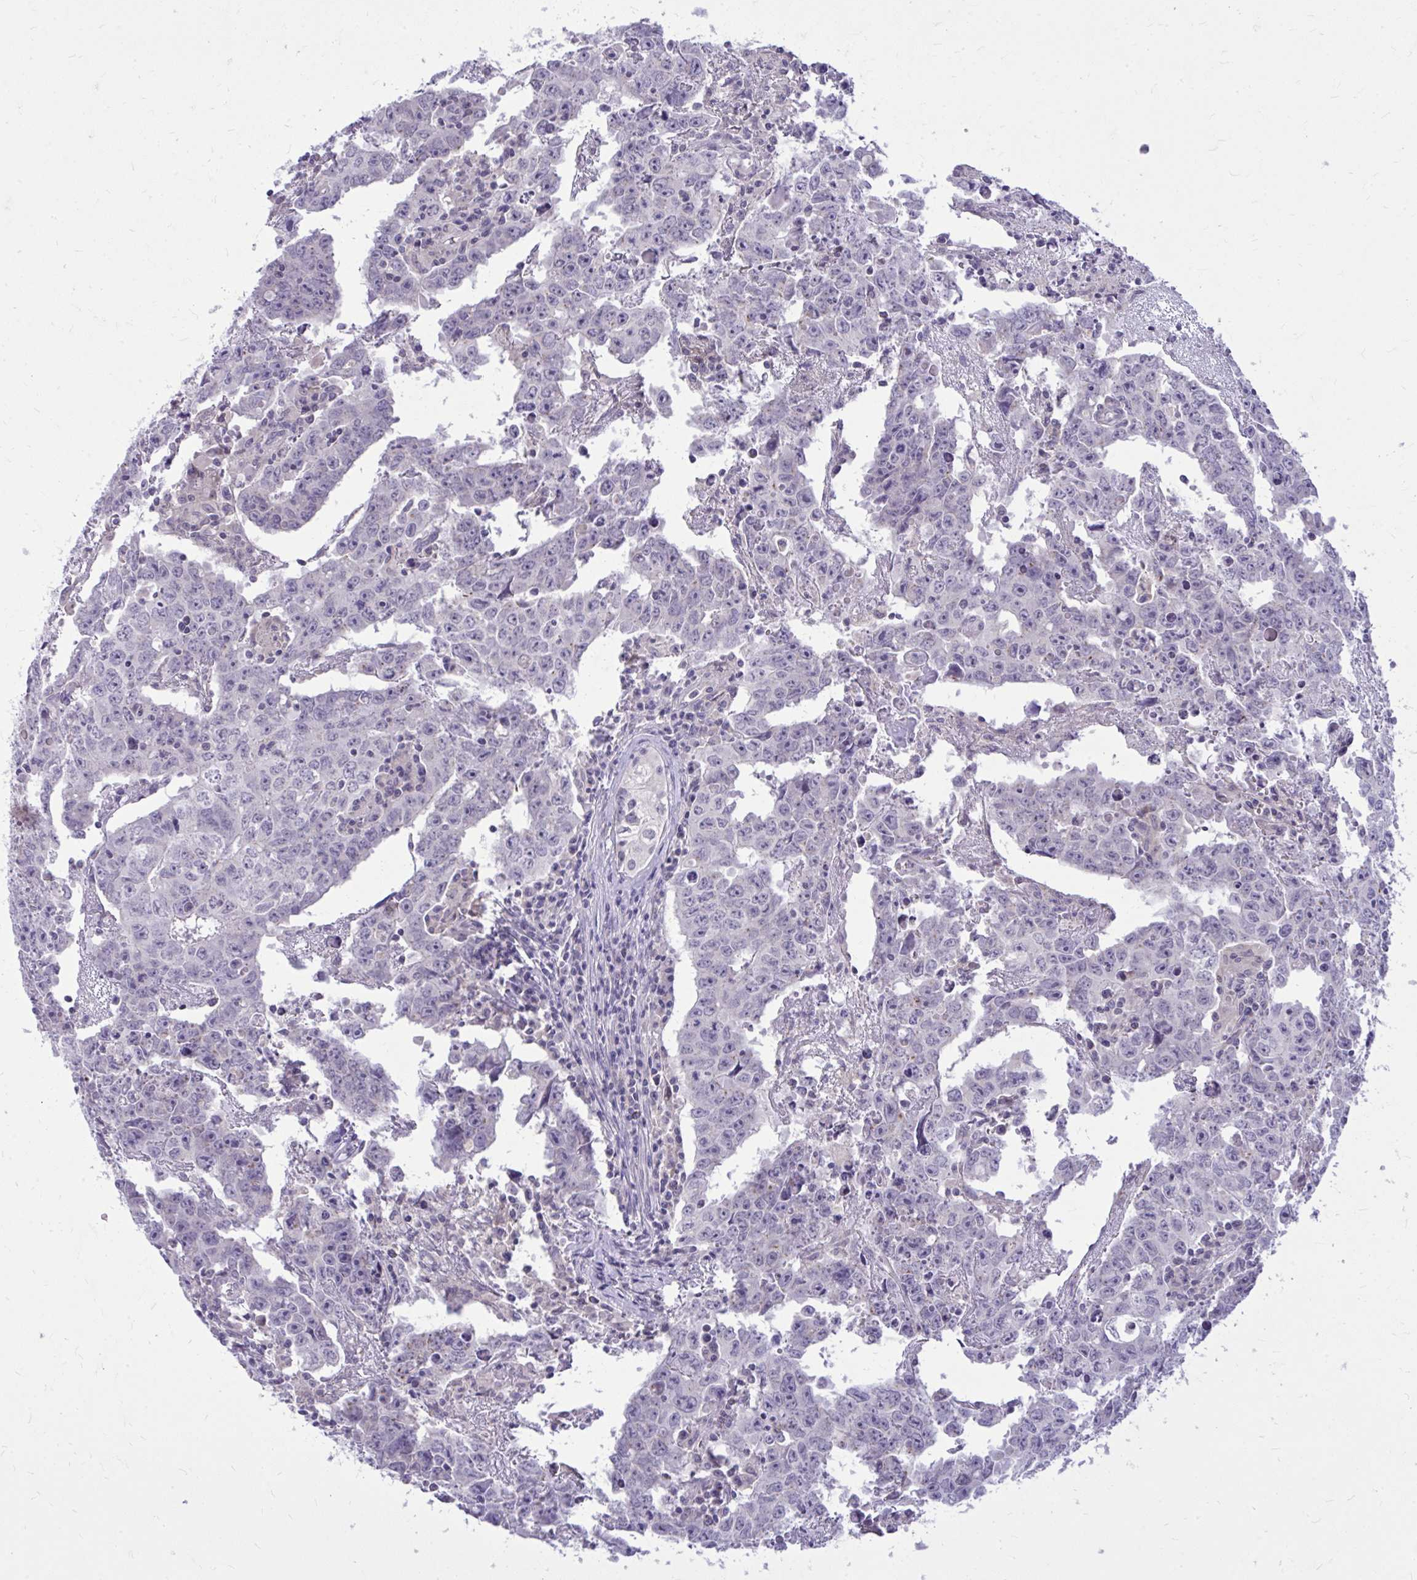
{"staining": {"intensity": "negative", "quantity": "none", "location": "none"}, "tissue": "testis cancer", "cell_type": "Tumor cells", "image_type": "cancer", "snomed": [{"axis": "morphology", "description": "Carcinoma, Embryonal, NOS"}, {"axis": "topography", "description": "Testis"}], "caption": "Tumor cells are negative for brown protein staining in testis cancer (embryonal carcinoma). (DAB (3,3'-diaminobenzidine) IHC with hematoxylin counter stain).", "gene": "DPY19L1", "patient": {"sex": "male", "age": 22}}